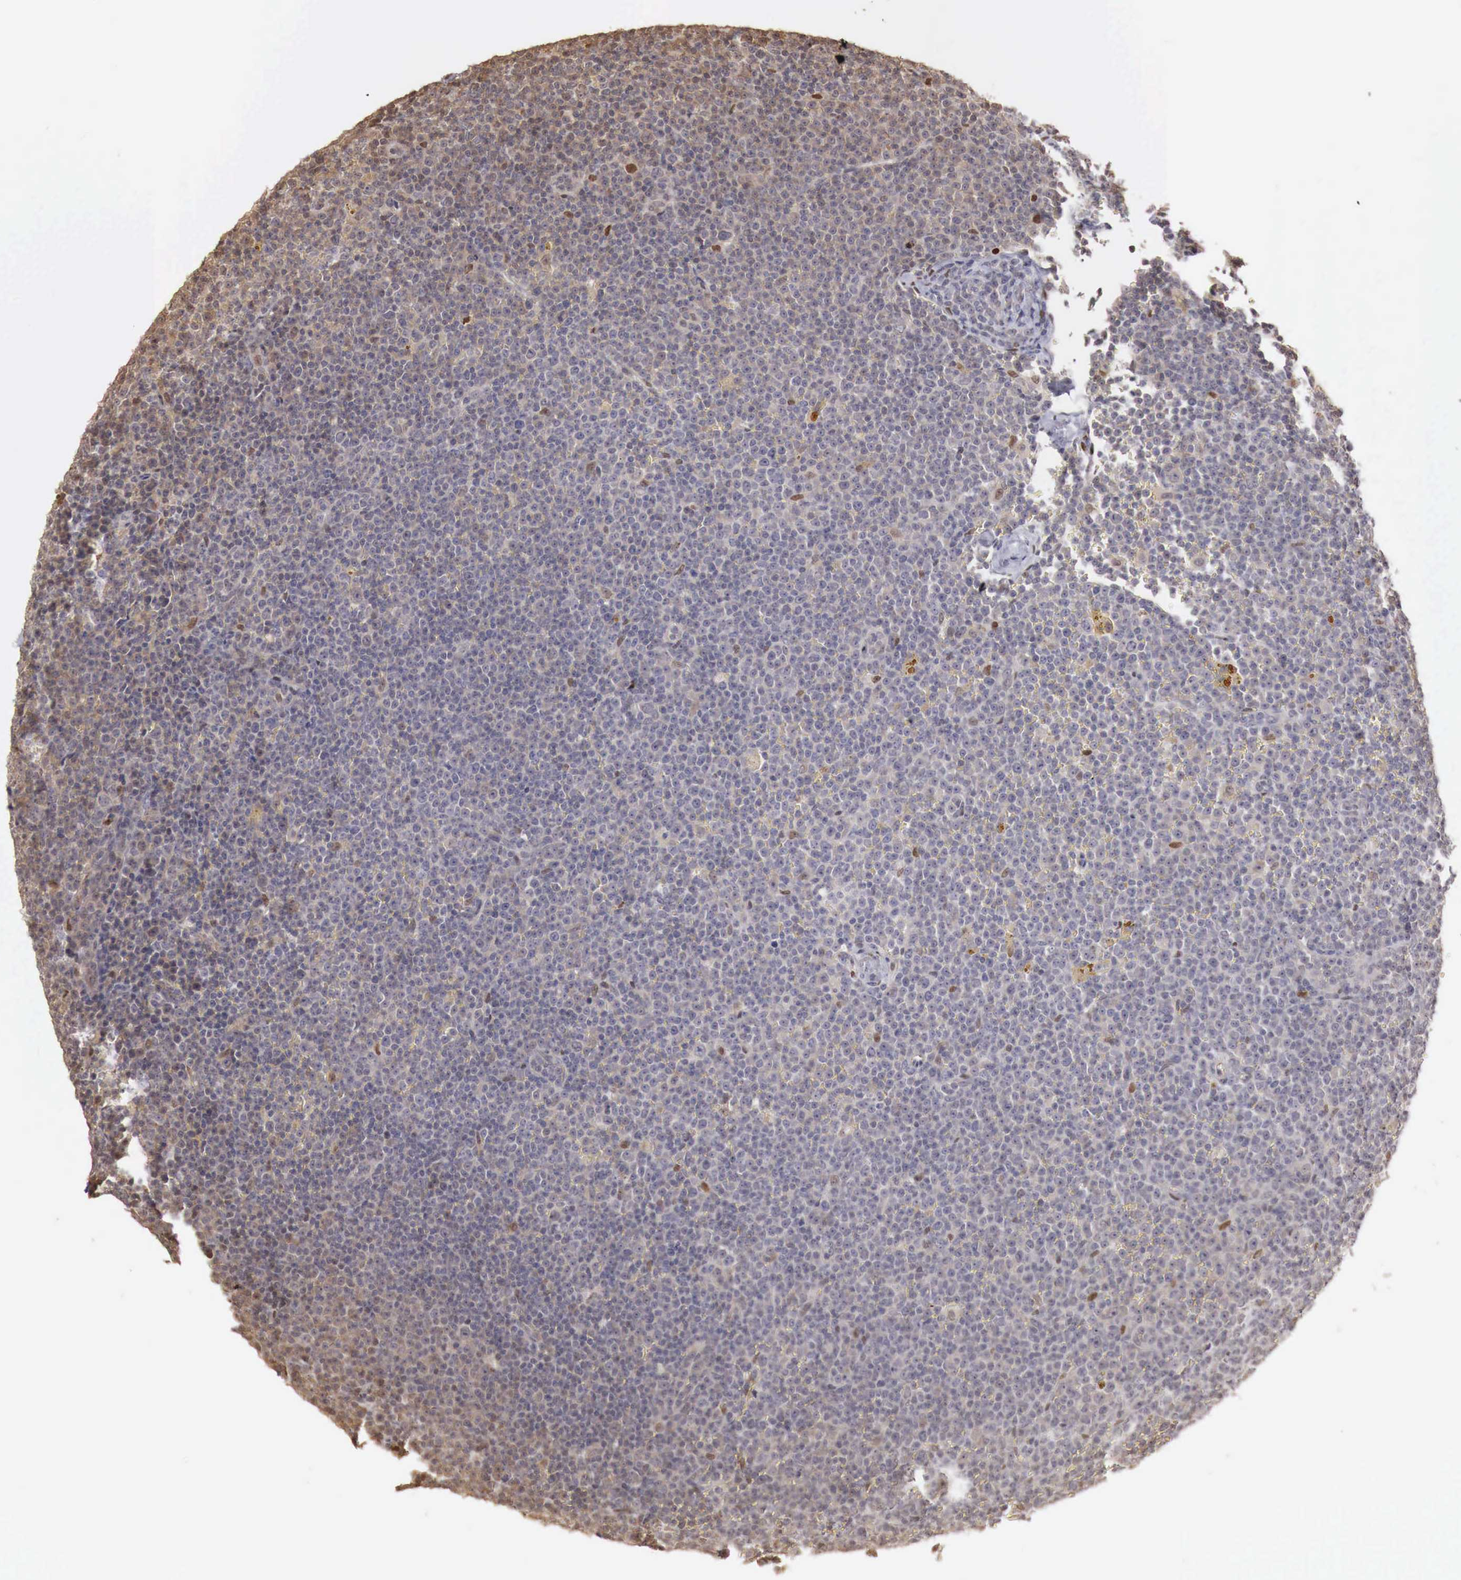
{"staining": {"intensity": "moderate", "quantity": "<25%", "location": "nuclear"}, "tissue": "lymphoma", "cell_type": "Tumor cells", "image_type": "cancer", "snomed": [{"axis": "morphology", "description": "Malignant lymphoma, non-Hodgkin's type, Low grade"}, {"axis": "topography", "description": "Lymph node"}], "caption": "A brown stain shows moderate nuclear positivity of a protein in malignant lymphoma, non-Hodgkin's type (low-grade) tumor cells.", "gene": "KHDRBS2", "patient": {"sex": "male", "age": 50}}